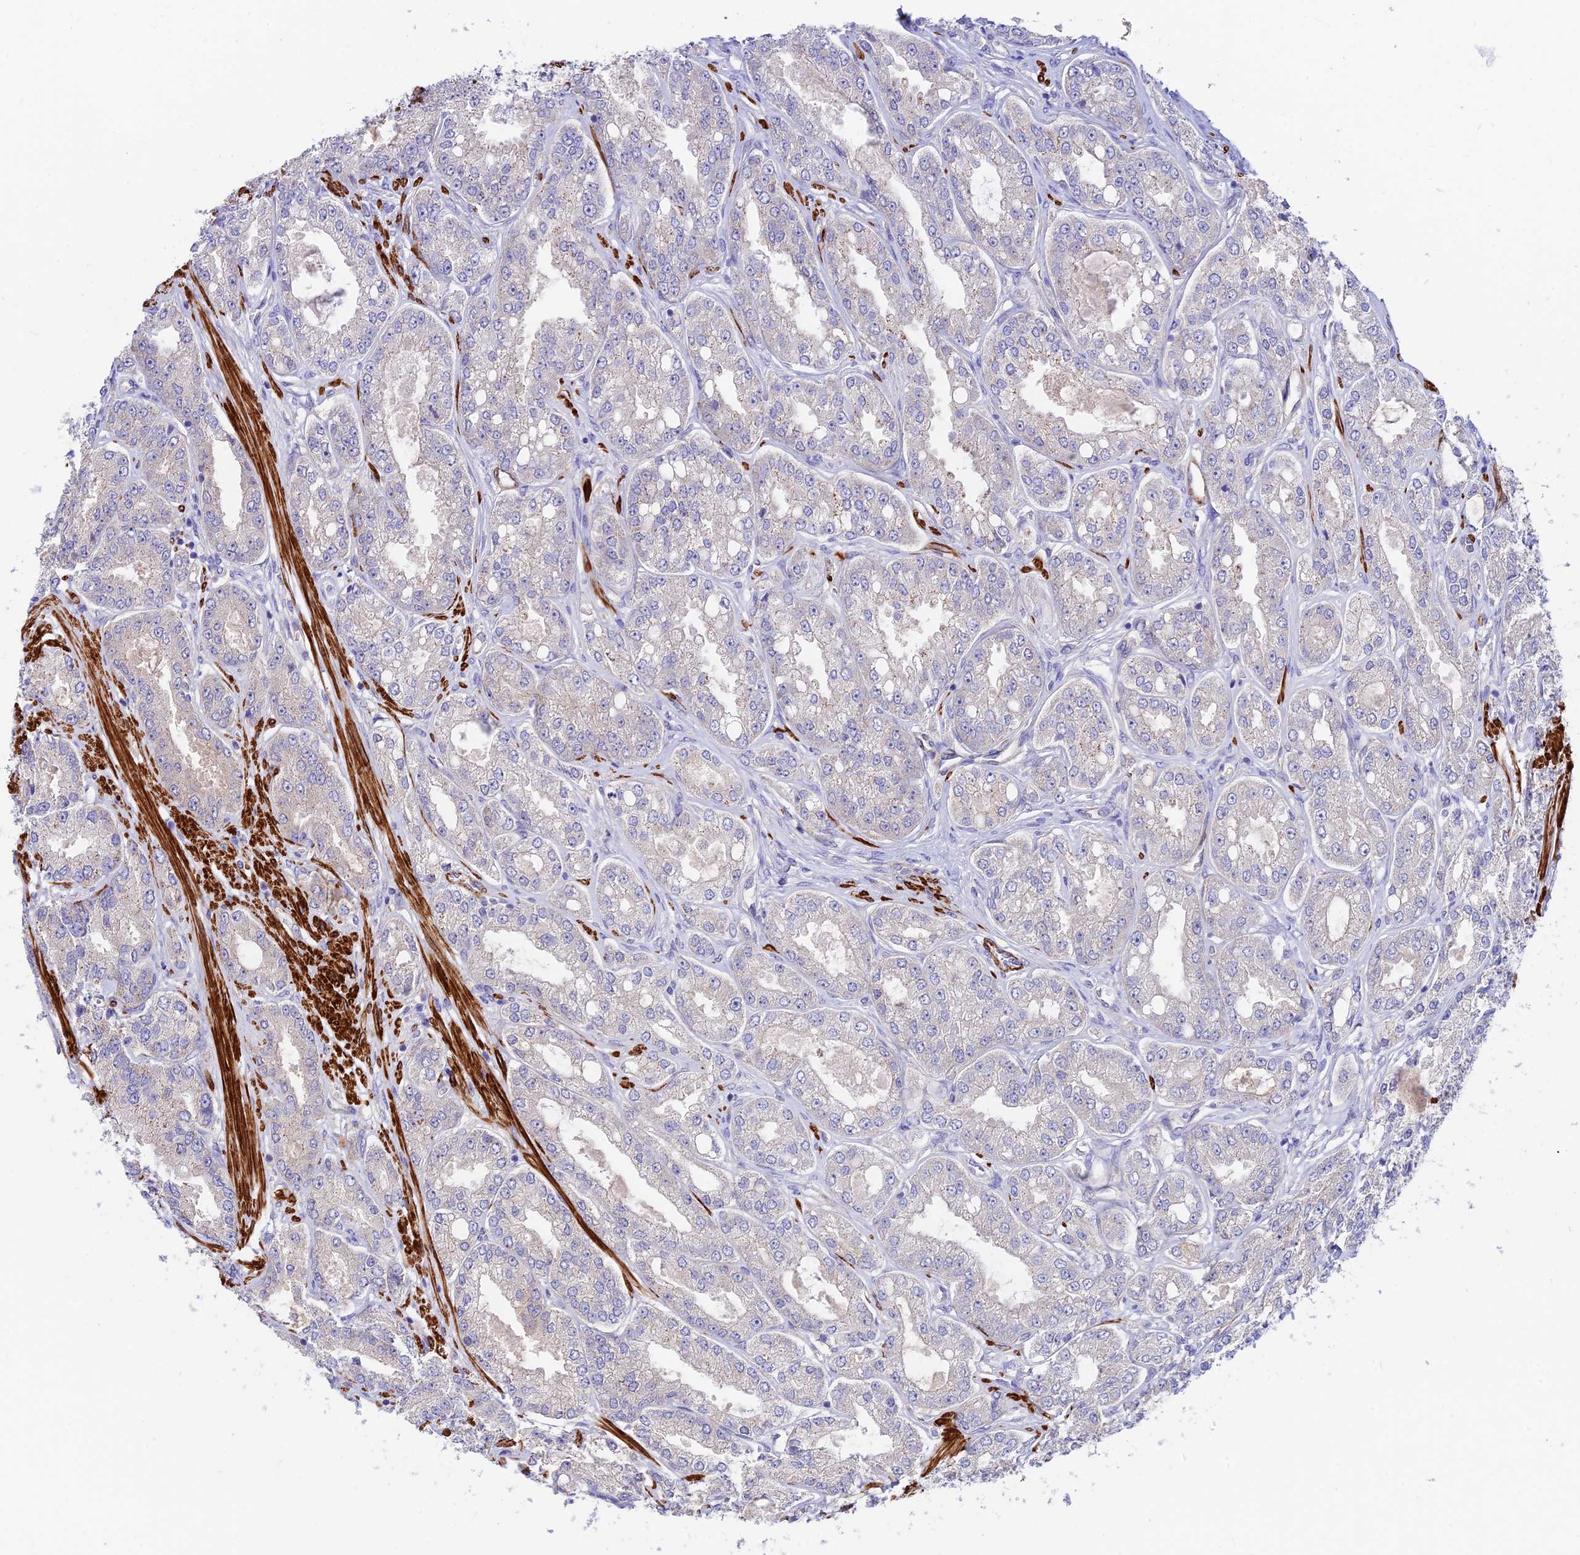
{"staining": {"intensity": "negative", "quantity": "none", "location": "none"}, "tissue": "prostate cancer", "cell_type": "Tumor cells", "image_type": "cancer", "snomed": [{"axis": "morphology", "description": "Adenocarcinoma, High grade"}, {"axis": "topography", "description": "Prostate"}], "caption": "Immunohistochemistry histopathology image of high-grade adenocarcinoma (prostate) stained for a protein (brown), which exhibits no positivity in tumor cells. Nuclei are stained in blue.", "gene": "ANKRD50", "patient": {"sex": "male", "age": 71}}